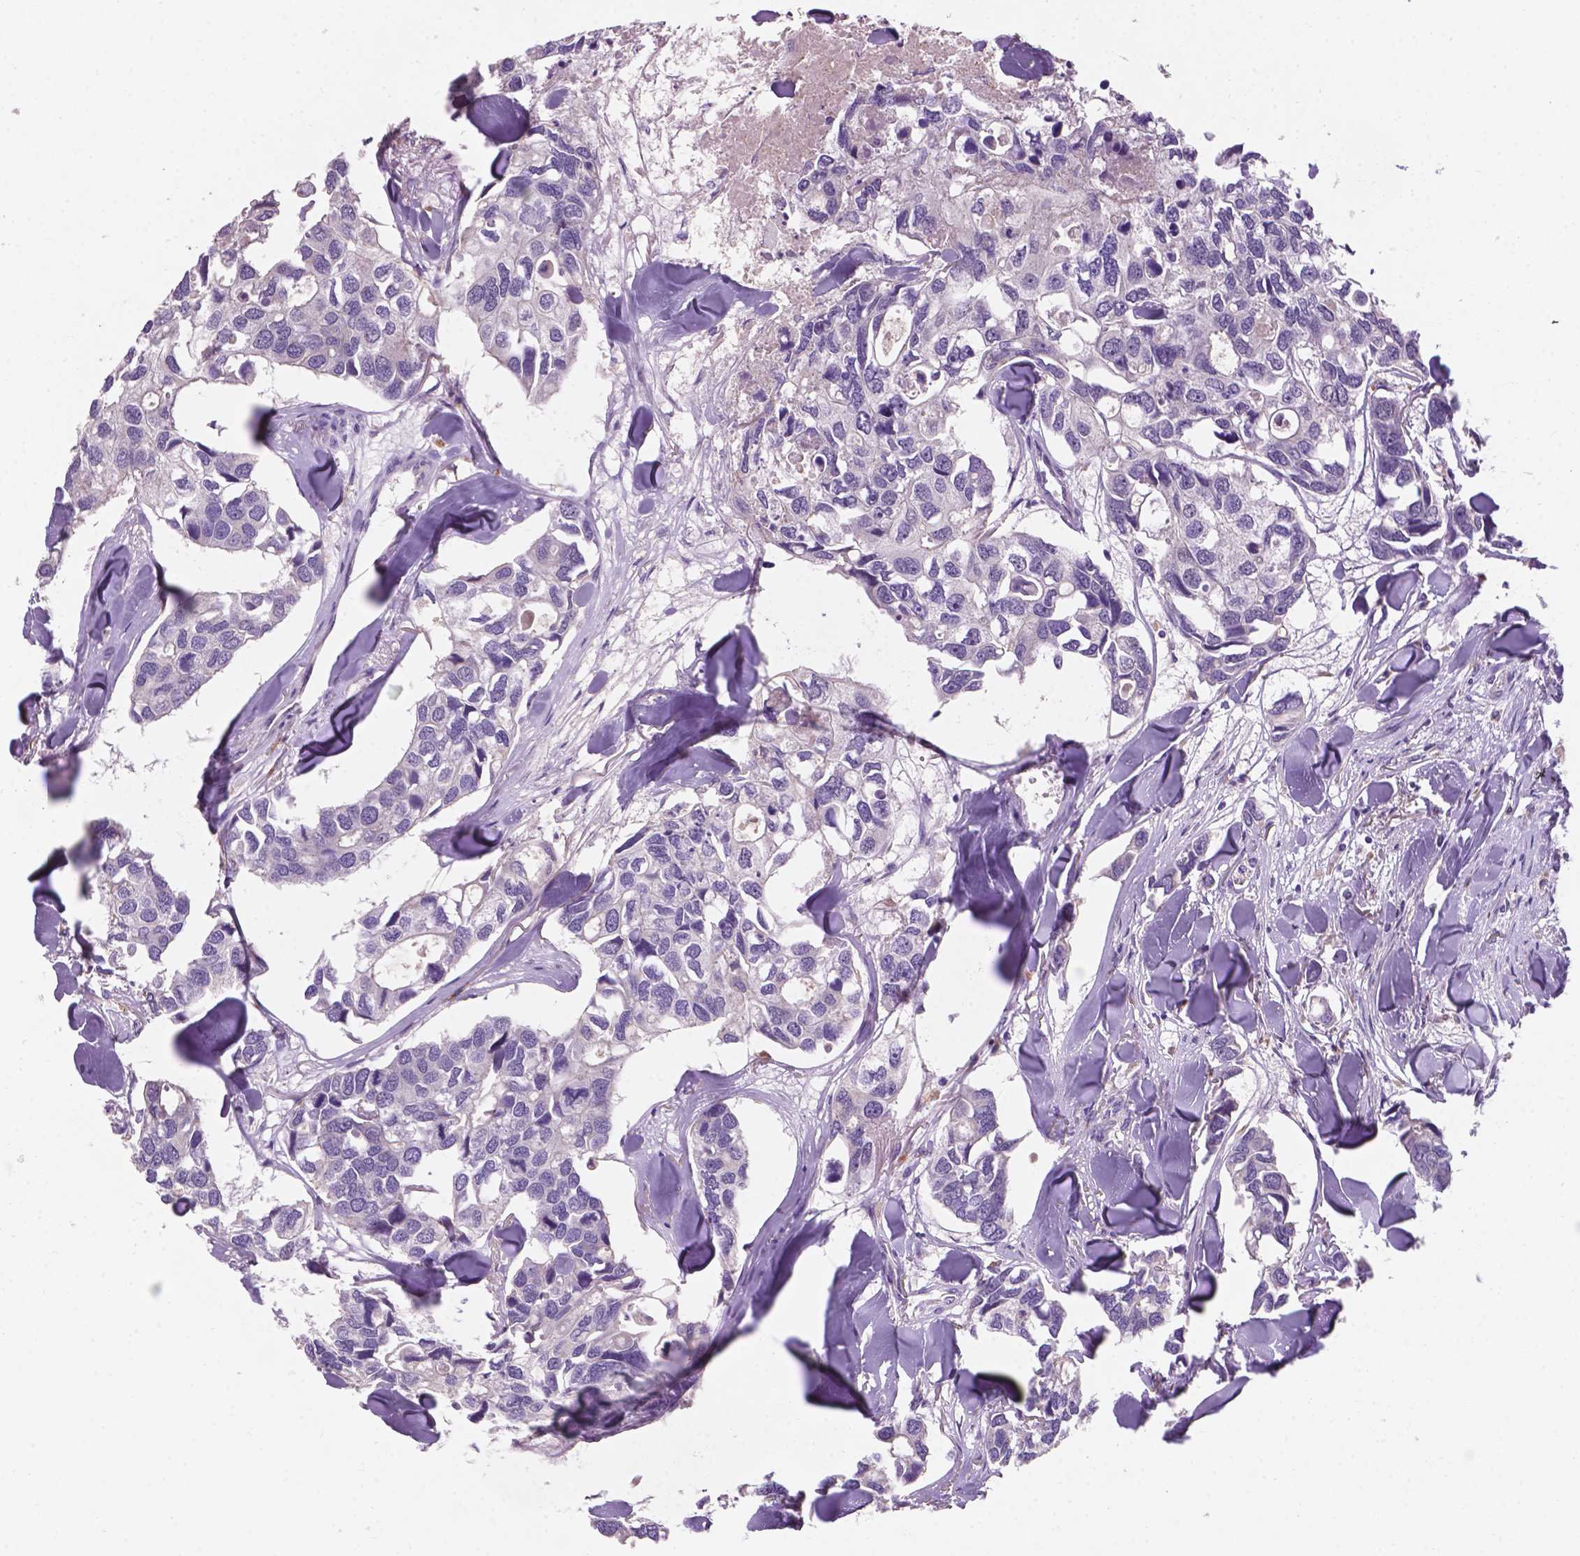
{"staining": {"intensity": "negative", "quantity": "none", "location": "none"}, "tissue": "breast cancer", "cell_type": "Tumor cells", "image_type": "cancer", "snomed": [{"axis": "morphology", "description": "Duct carcinoma"}, {"axis": "topography", "description": "Breast"}], "caption": "Protein analysis of breast cancer reveals no significant positivity in tumor cells.", "gene": "GXYLT2", "patient": {"sex": "female", "age": 83}}